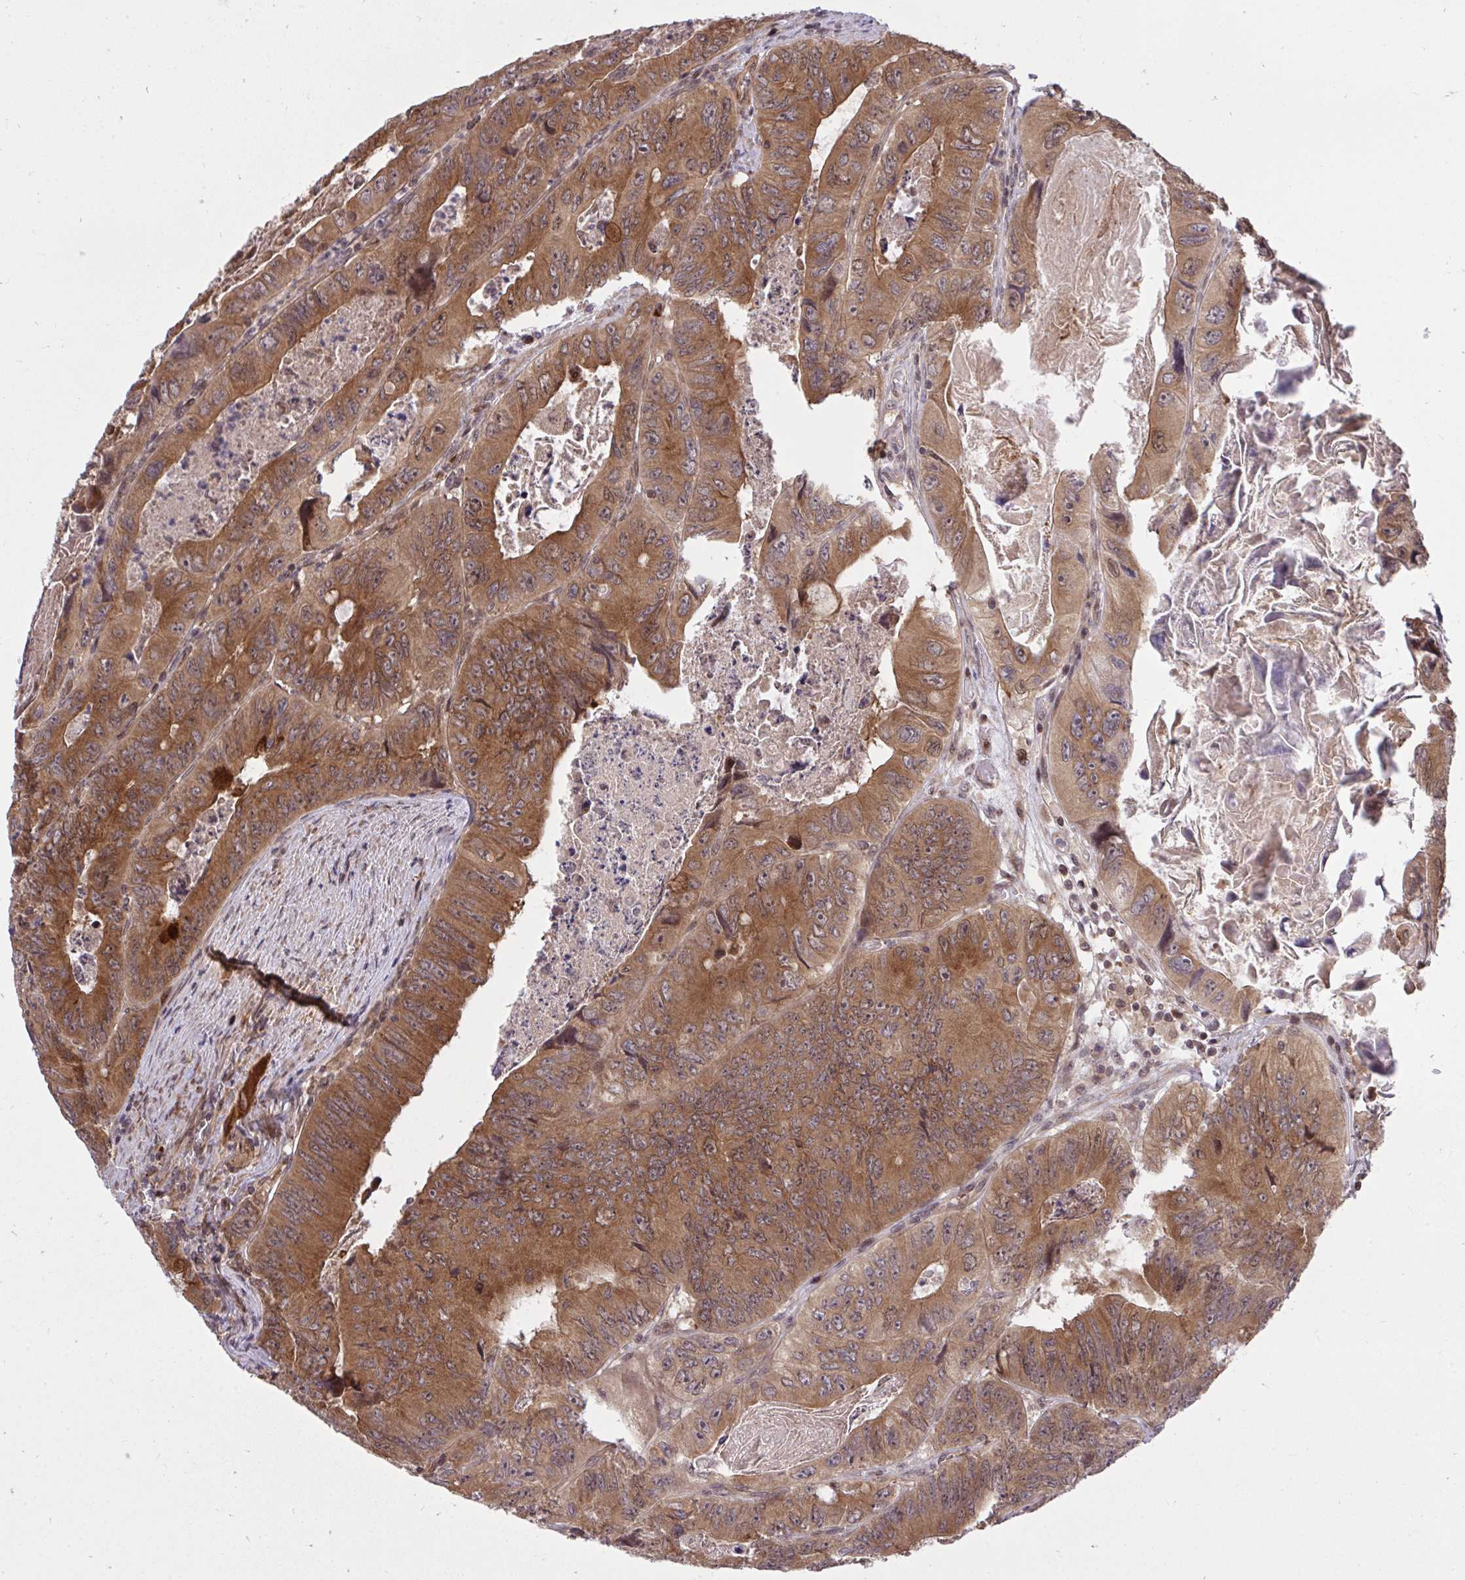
{"staining": {"intensity": "moderate", "quantity": ">75%", "location": "cytoplasmic/membranous"}, "tissue": "colorectal cancer", "cell_type": "Tumor cells", "image_type": "cancer", "snomed": [{"axis": "morphology", "description": "Adenocarcinoma, NOS"}, {"axis": "topography", "description": "Colon"}], "caption": "A photomicrograph of human colorectal cancer (adenocarcinoma) stained for a protein demonstrates moderate cytoplasmic/membranous brown staining in tumor cells. (DAB (3,3'-diaminobenzidine) IHC with brightfield microscopy, high magnification).", "gene": "ERI1", "patient": {"sex": "female", "age": 84}}